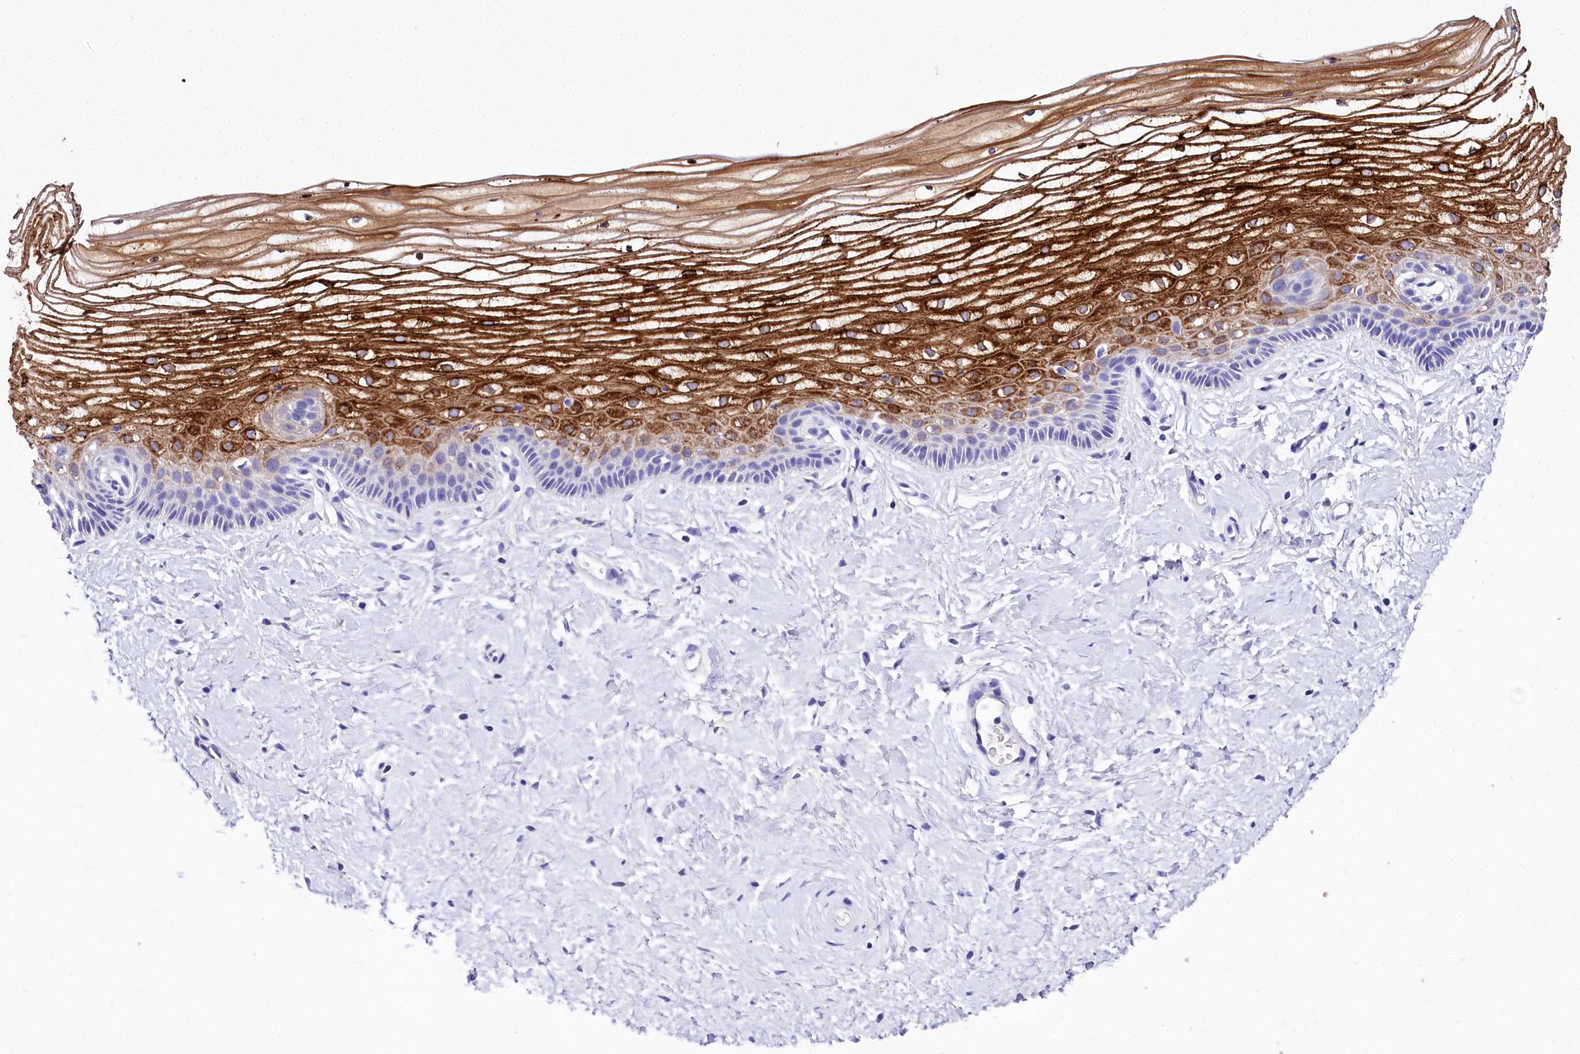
{"staining": {"intensity": "strong", "quantity": "25%-75%", "location": "cytoplasmic/membranous"}, "tissue": "vagina", "cell_type": "Squamous epithelial cells", "image_type": "normal", "snomed": [{"axis": "morphology", "description": "Normal tissue, NOS"}, {"axis": "topography", "description": "Vagina"}, {"axis": "topography", "description": "Cervix"}], "caption": "Unremarkable vagina shows strong cytoplasmic/membranous positivity in about 25%-75% of squamous epithelial cells.", "gene": "A2ML1", "patient": {"sex": "female", "age": 40}}